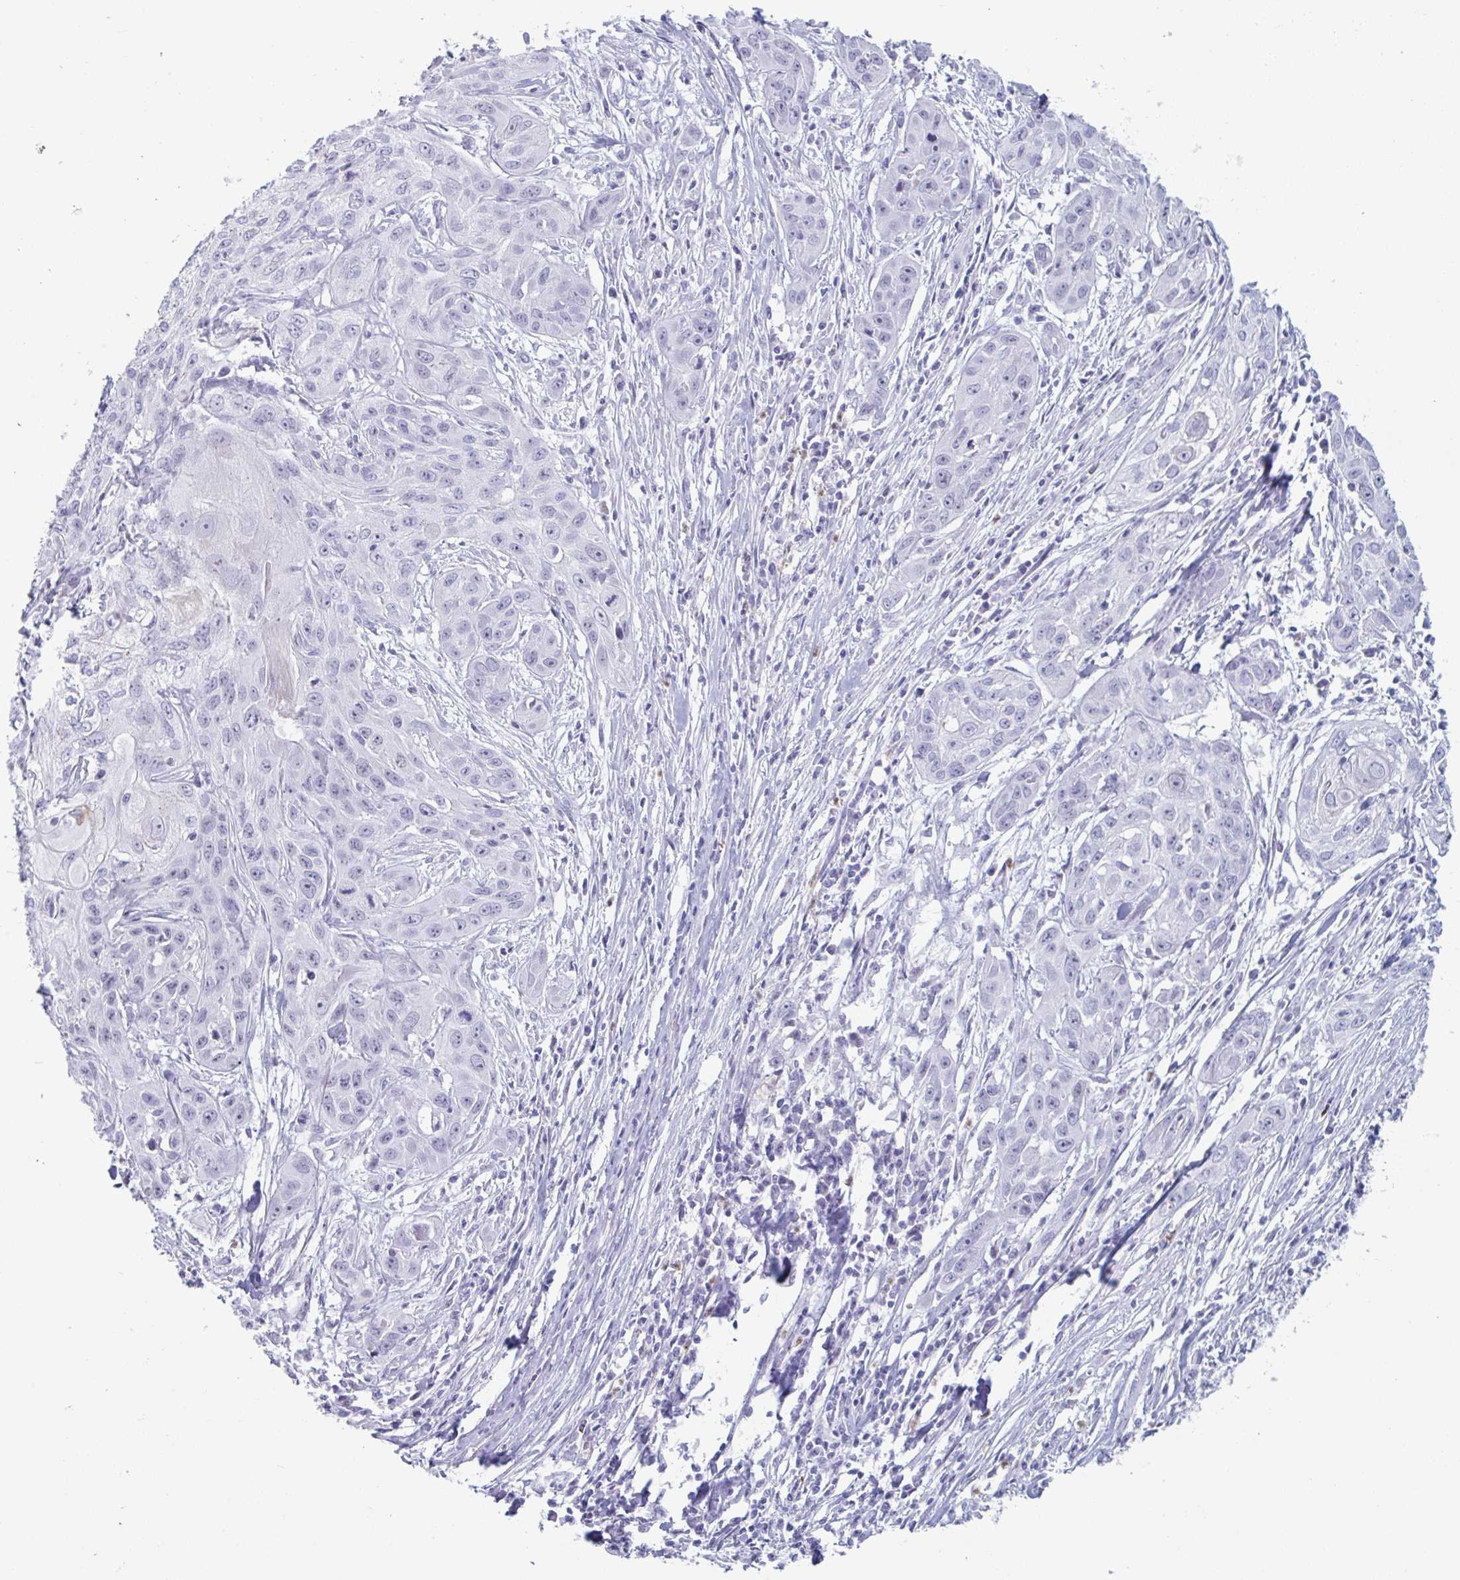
{"staining": {"intensity": "negative", "quantity": "none", "location": "none"}, "tissue": "skin cancer", "cell_type": "Tumor cells", "image_type": "cancer", "snomed": [{"axis": "morphology", "description": "Squamous cell carcinoma, NOS"}, {"axis": "topography", "description": "Skin"}, {"axis": "topography", "description": "Vulva"}], "caption": "Immunohistochemistry of human skin cancer (squamous cell carcinoma) reveals no staining in tumor cells.", "gene": "CYP4F11", "patient": {"sex": "female", "age": 83}}